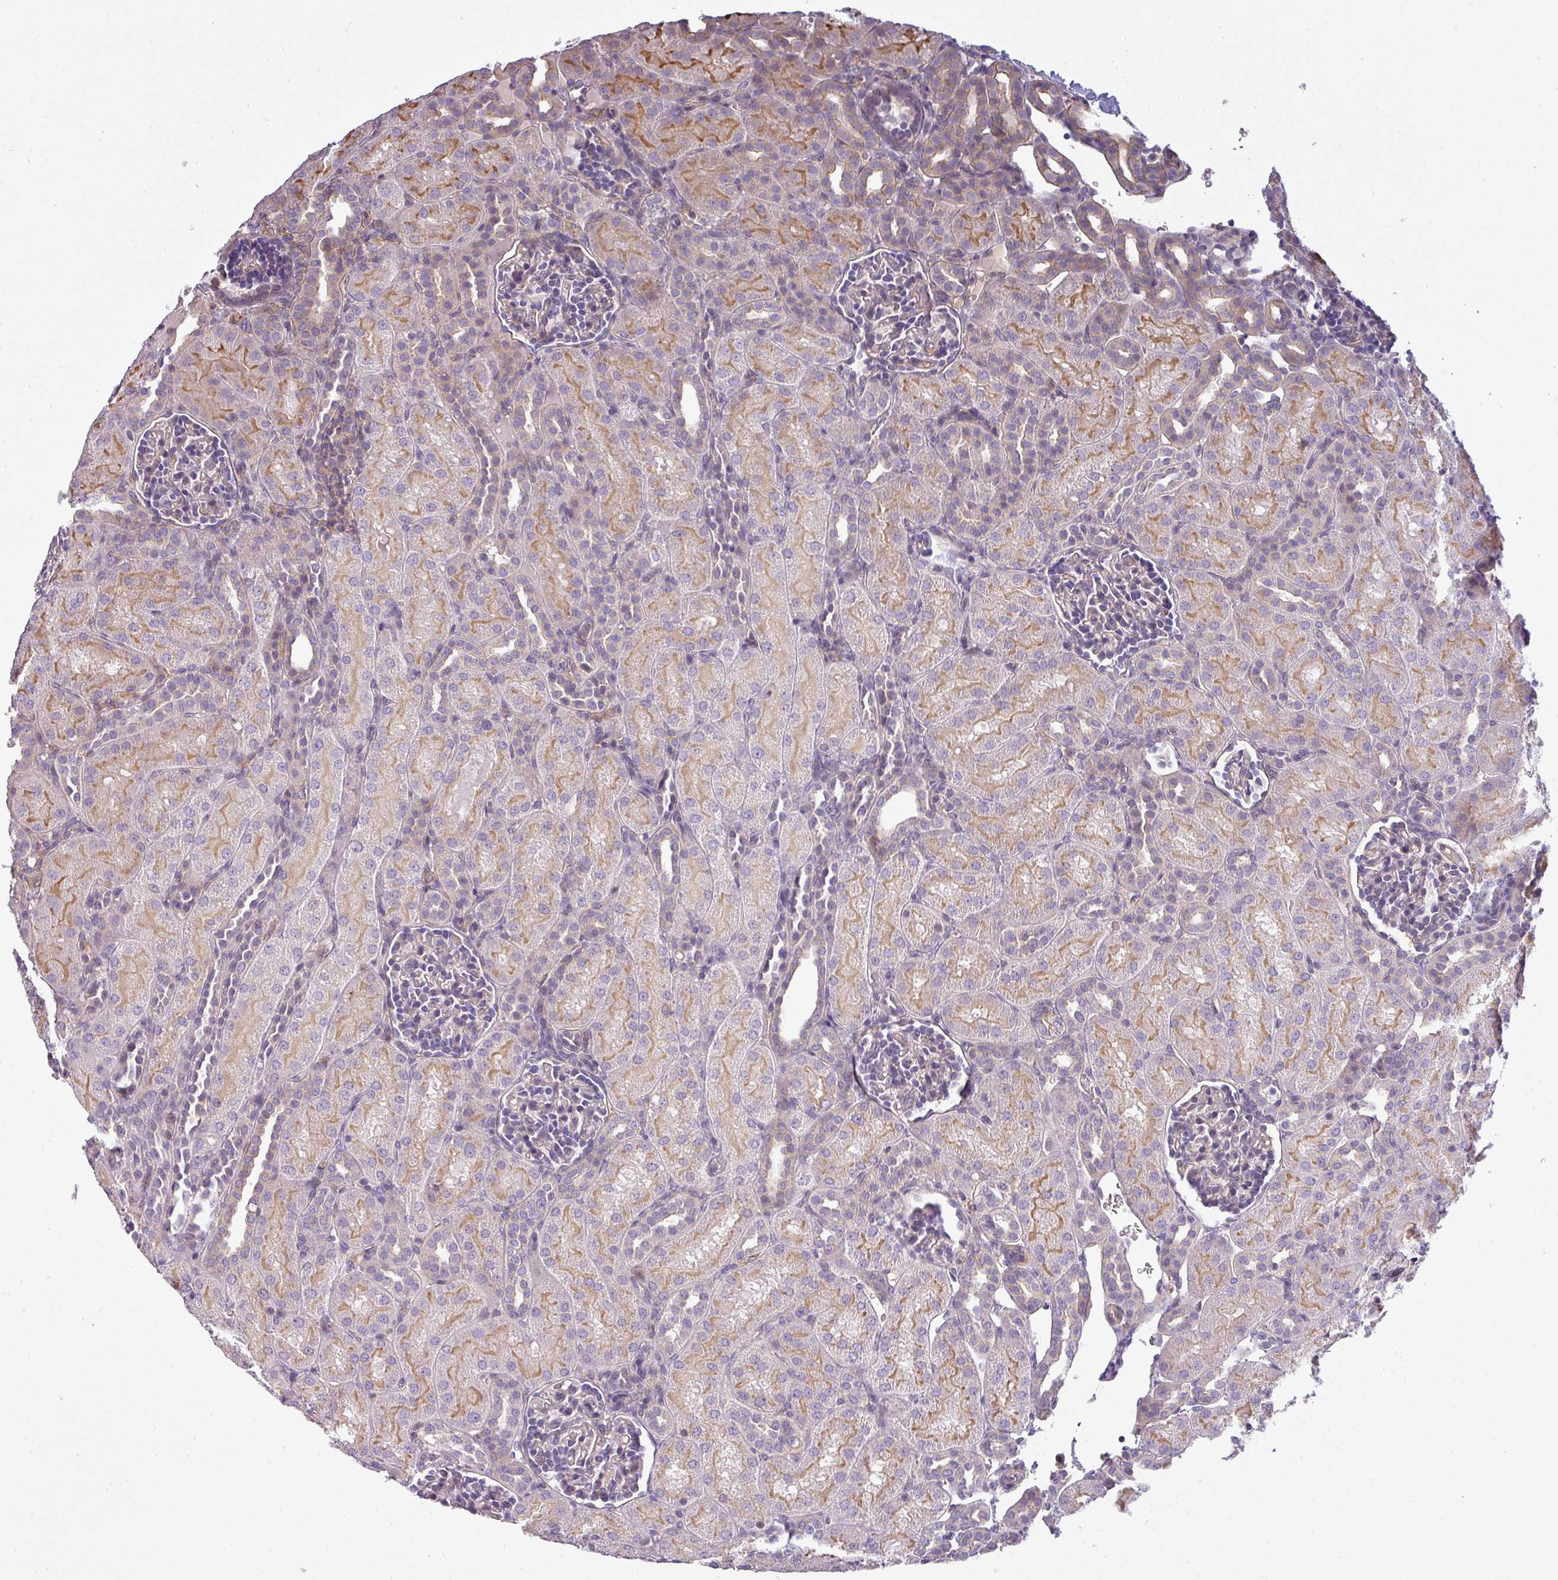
{"staining": {"intensity": "negative", "quantity": "none", "location": "none"}, "tissue": "kidney", "cell_type": "Cells in glomeruli", "image_type": "normal", "snomed": [{"axis": "morphology", "description": "Normal tissue, NOS"}, {"axis": "topography", "description": "Kidney"}], "caption": "IHC of unremarkable human kidney exhibits no positivity in cells in glomeruli.", "gene": "ZNF835", "patient": {"sex": "male", "age": 1}}